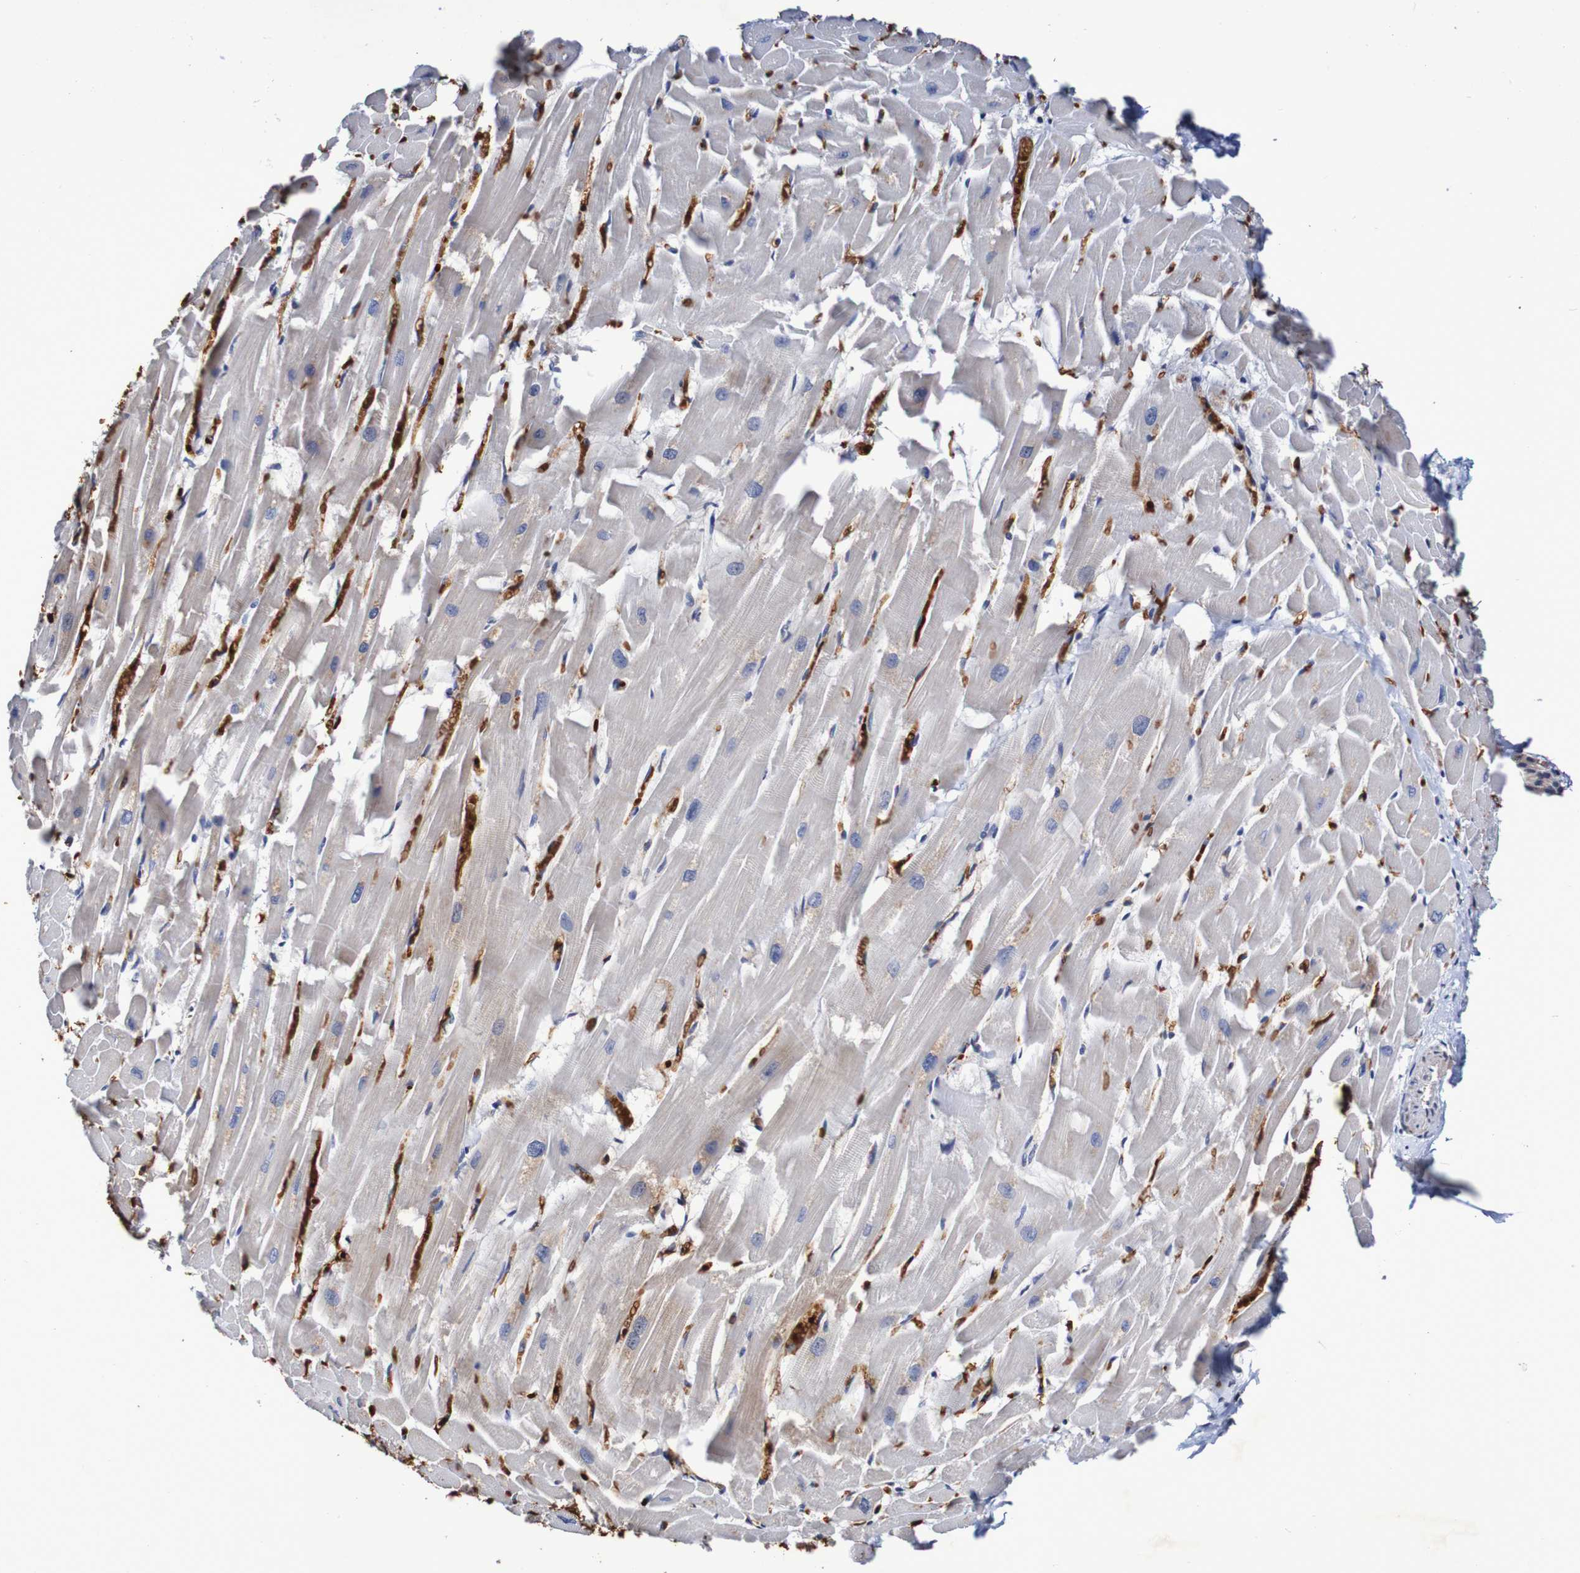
{"staining": {"intensity": "negative", "quantity": "none", "location": "none"}, "tissue": "heart muscle", "cell_type": "Cardiomyocytes", "image_type": "normal", "snomed": [{"axis": "morphology", "description": "Normal tissue, NOS"}, {"axis": "topography", "description": "Heart"}], "caption": "The micrograph shows no staining of cardiomyocytes in unremarkable heart muscle.", "gene": "WNT4", "patient": {"sex": "female", "age": 19}}